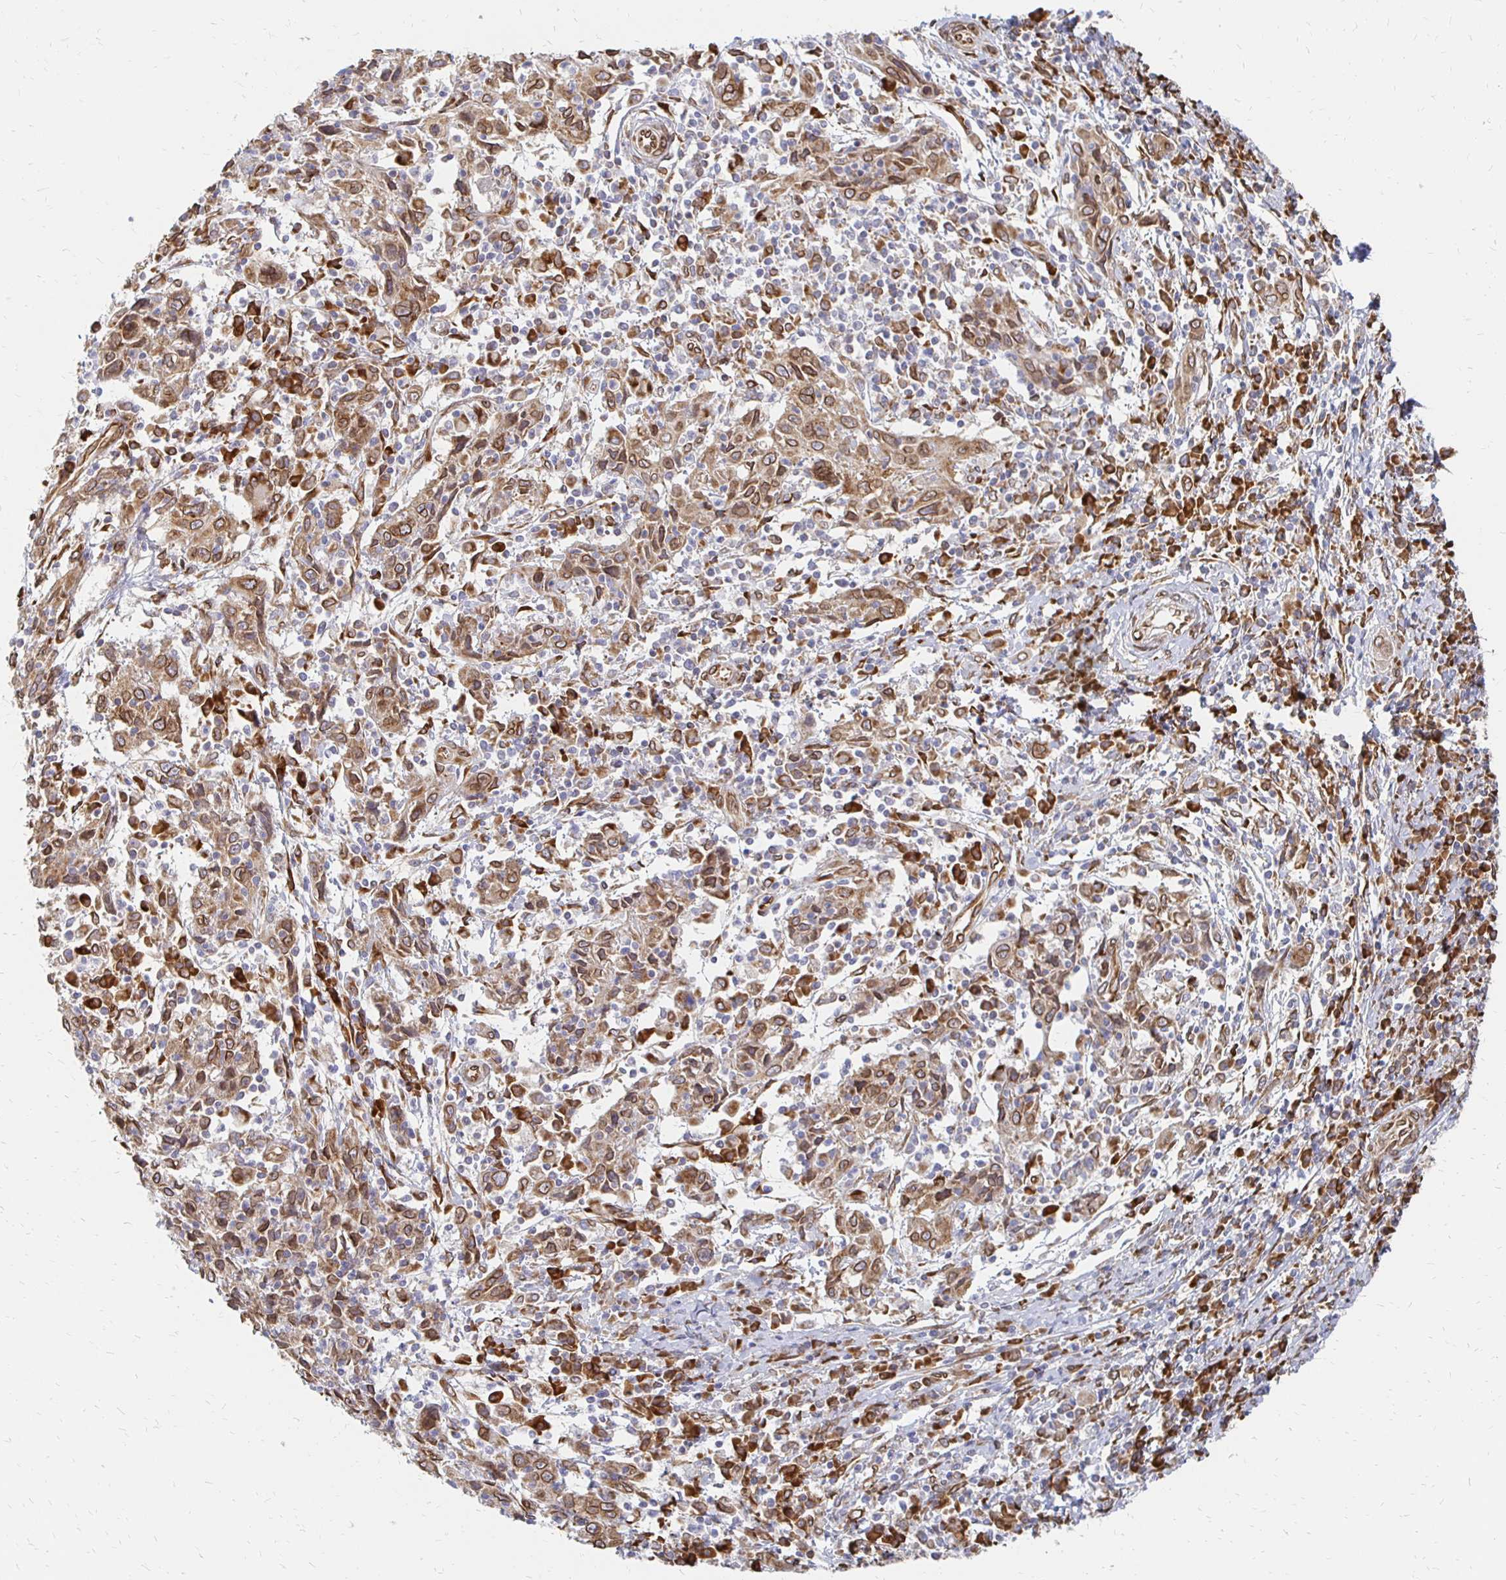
{"staining": {"intensity": "moderate", "quantity": ">75%", "location": "cytoplasmic/membranous,nuclear"}, "tissue": "cervical cancer", "cell_type": "Tumor cells", "image_type": "cancer", "snomed": [{"axis": "morphology", "description": "Squamous cell carcinoma, NOS"}, {"axis": "topography", "description": "Cervix"}], "caption": "A histopathology image of cervical cancer (squamous cell carcinoma) stained for a protein displays moderate cytoplasmic/membranous and nuclear brown staining in tumor cells.", "gene": "PELI3", "patient": {"sex": "female", "age": 46}}